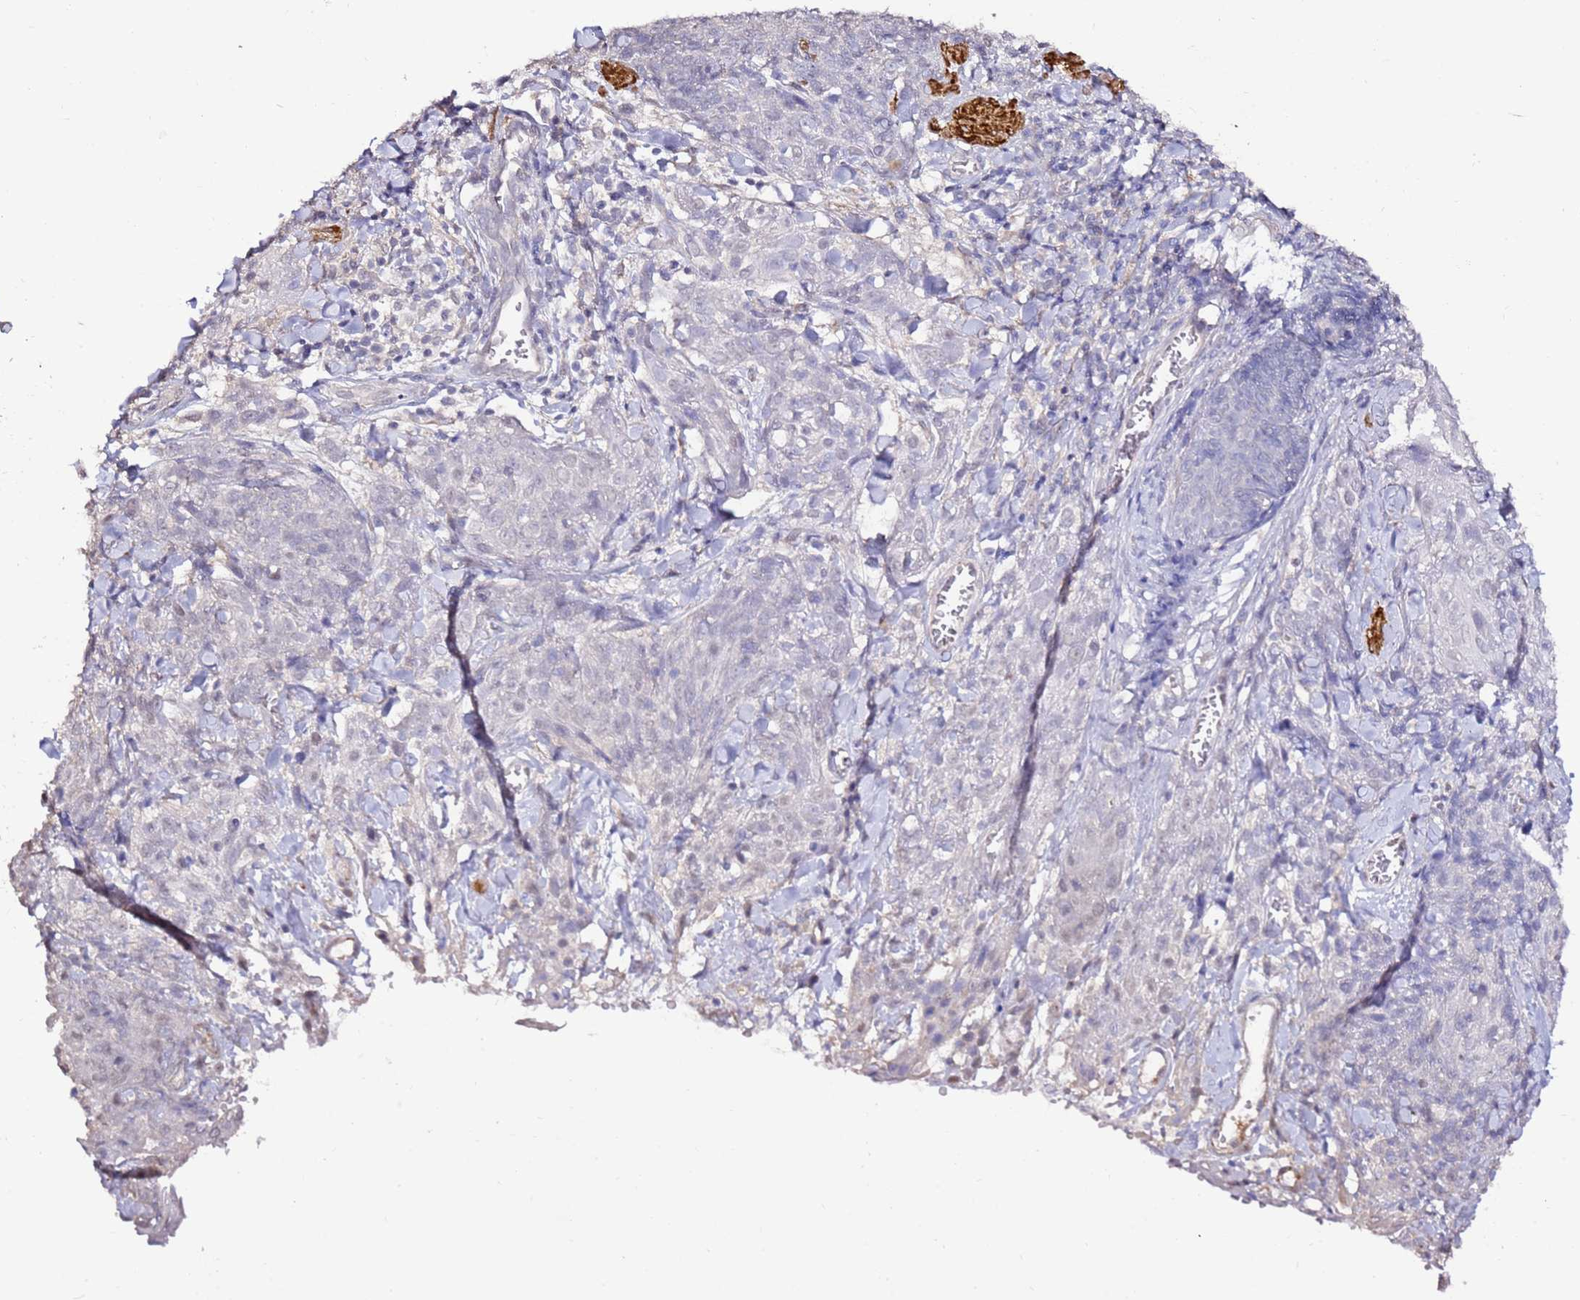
{"staining": {"intensity": "negative", "quantity": "none", "location": "none"}, "tissue": "skin cancer", "cell_type": "Tumor cells", "image_type": "cancer", "snomed": [{"axis": "morphology", "description": "Squamous cell carcinoma, NOS"}, {"axis": "topography", "description": "Skin"}, {"axis": "topography", "description": "Vulva"}], "caption": "DAB immunohistochemical staining of squamous cell carcinoma (skin) displays no significant expression in tumor cells.", "gene": "ART5", "patient": {"sex": "female", "age": 85}}